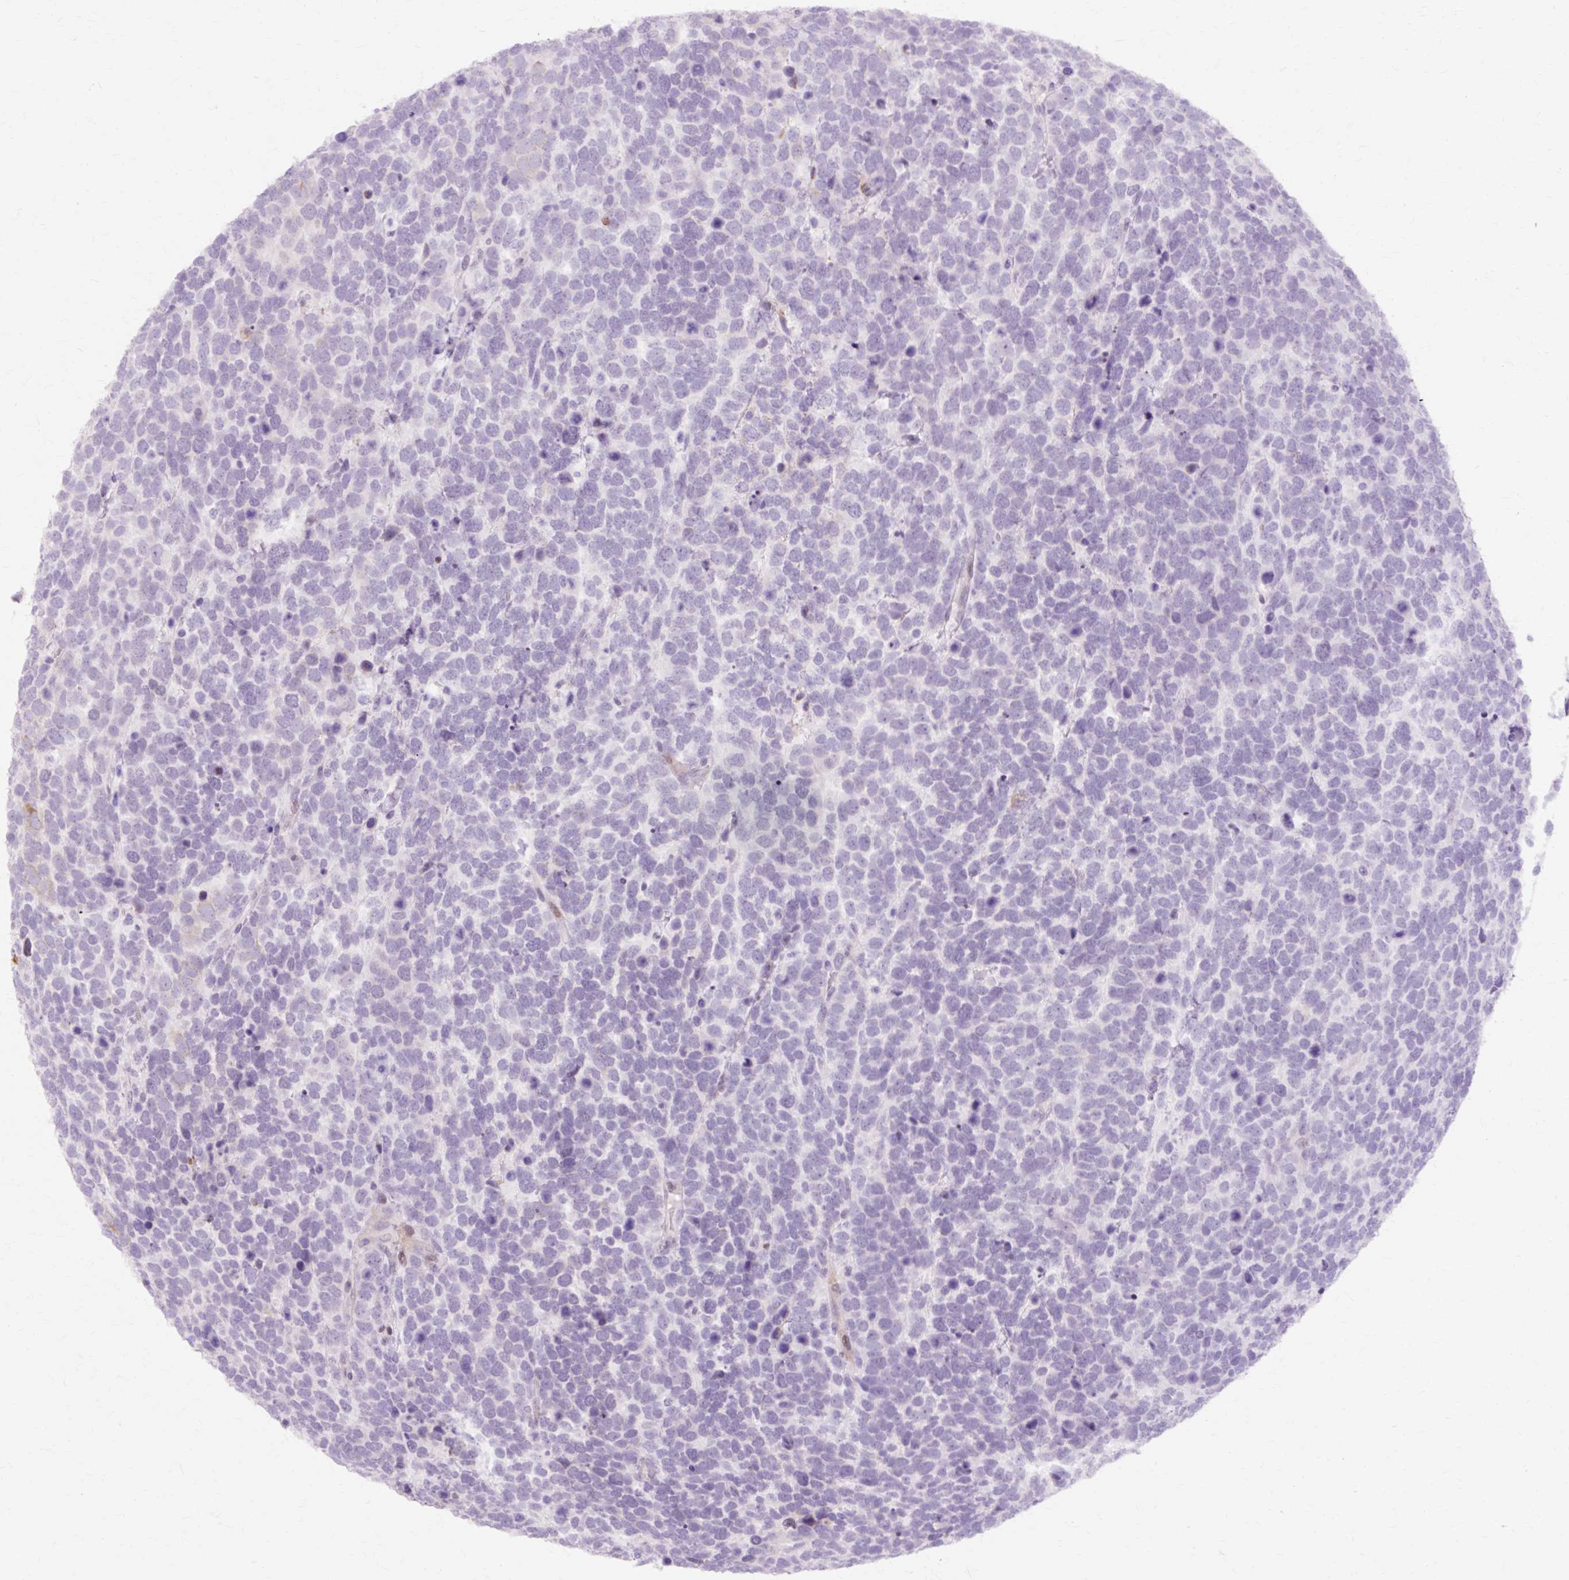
{"staining": {"intensity": "moderate", "quantity": "<25%", "location": "cytoplasmic/membranous"}, "tissue": "urothelial cancer", "cell_type": "Tumor cells", "image_type": "cancer", "snomed": [{"axis": "morphology", "description": "Urothelial carcinoma, High grade"}, {"axis": "topography", "description": "Urinary bladder"}], "caption": "Immunohistochemistry (IHC) of high-grade urothelial carcinoma shows low levels of moderate cytoplasmic/membranous staining in about <25% of tumor cells. The staining was performed using DAB to visualize the protein expression in brown, while the nuclei were stained in blue with hematoxylin (Magnification: 20x).", "gene": "IRX2", "patient": {"sex": "female", "age": 82}}